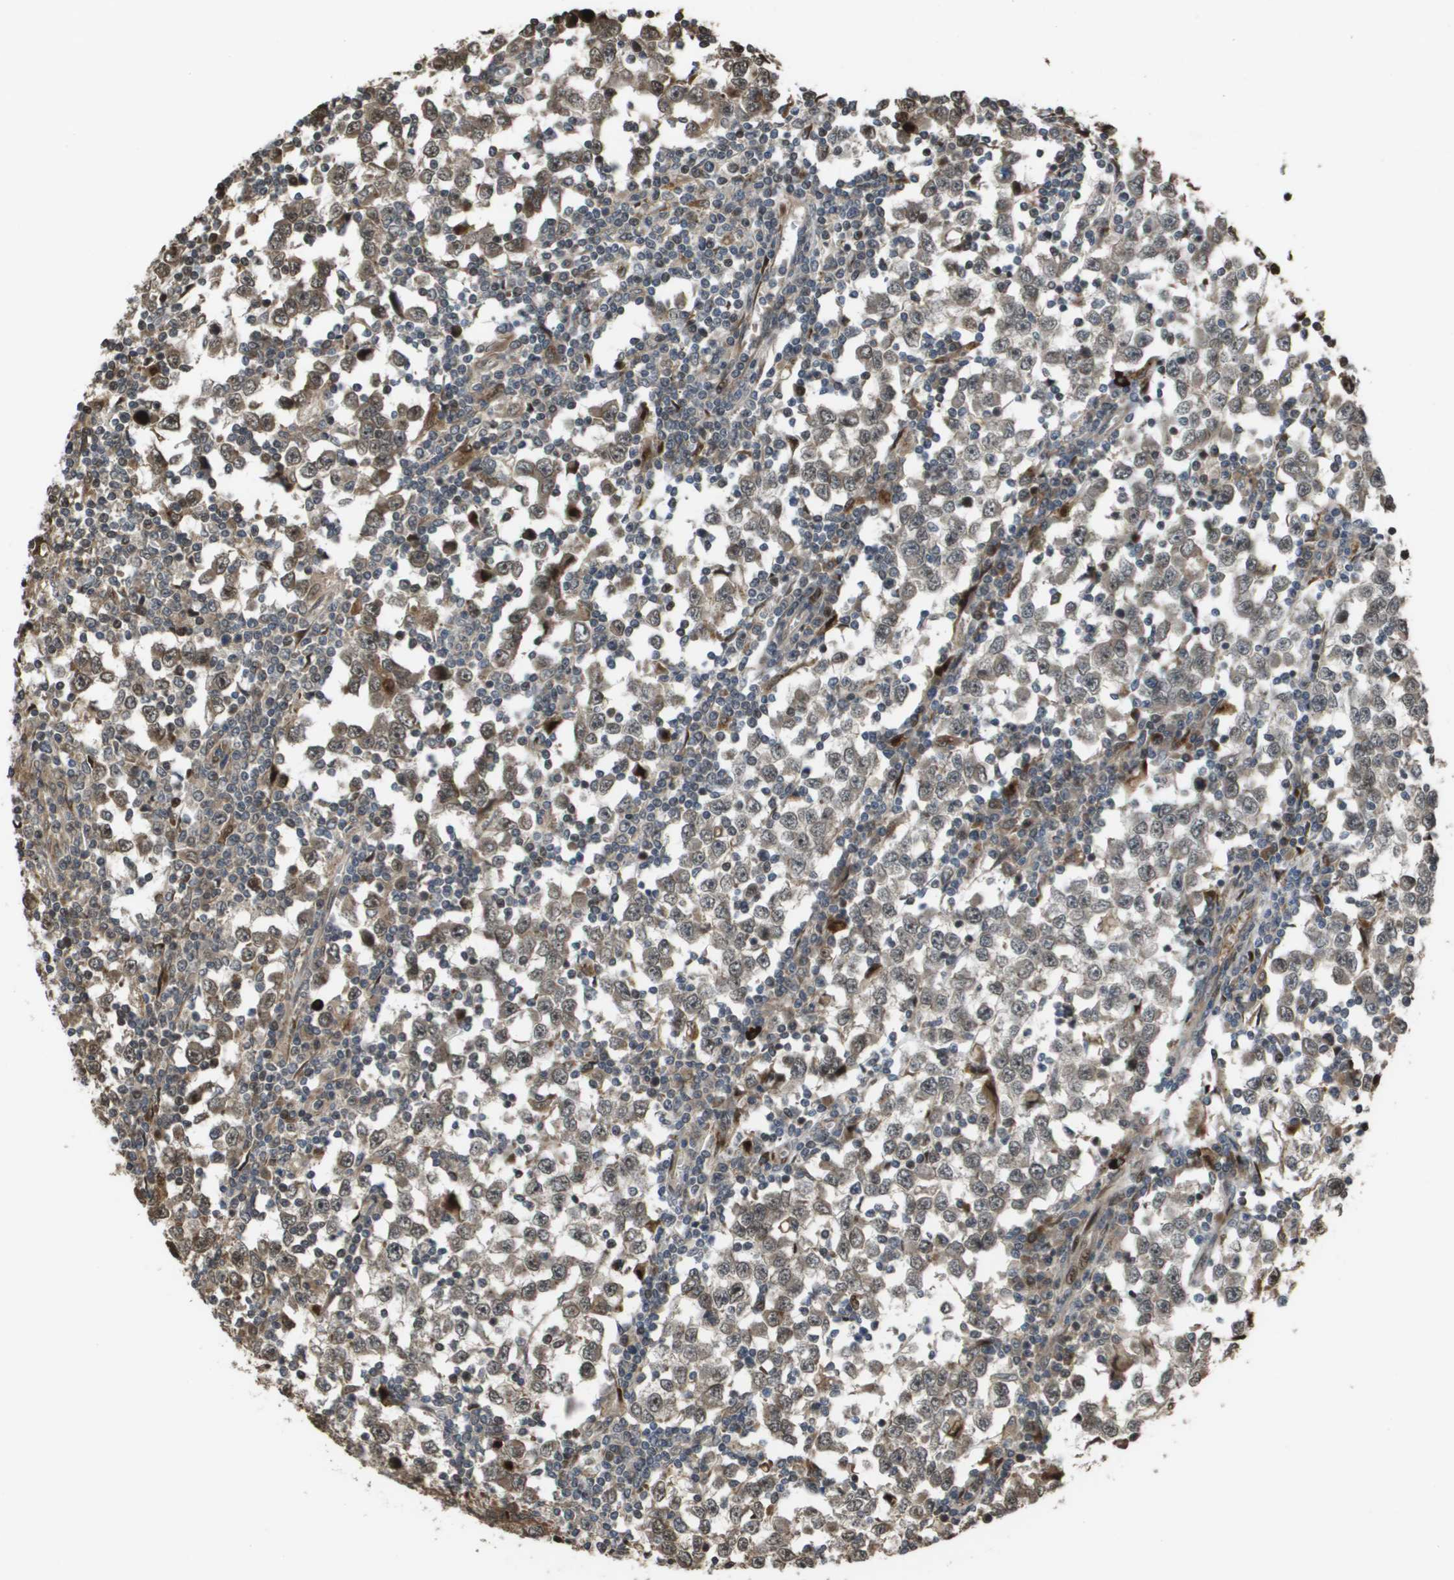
{"staining": {"intensity": "moderate", "quantity": "<25%", "location": "cytoplasmic/membranous"}, "tissue": "testis cancer", "cell_type": "Tumor cells", "image_type": "cancer", "snomed": [{"axis": "morphology", "description": "Seminoma, NOS"}, {"axis": "topography", "description": "Testis"}], "caption": "Immunohistochemical staining of seminoma (testis) displays low levels of moderate cytoplasmic/membranous expression in about <25% of tumor cells.", "gene": "AXIN2", "patient": {"sex": "male", "age": 65}}